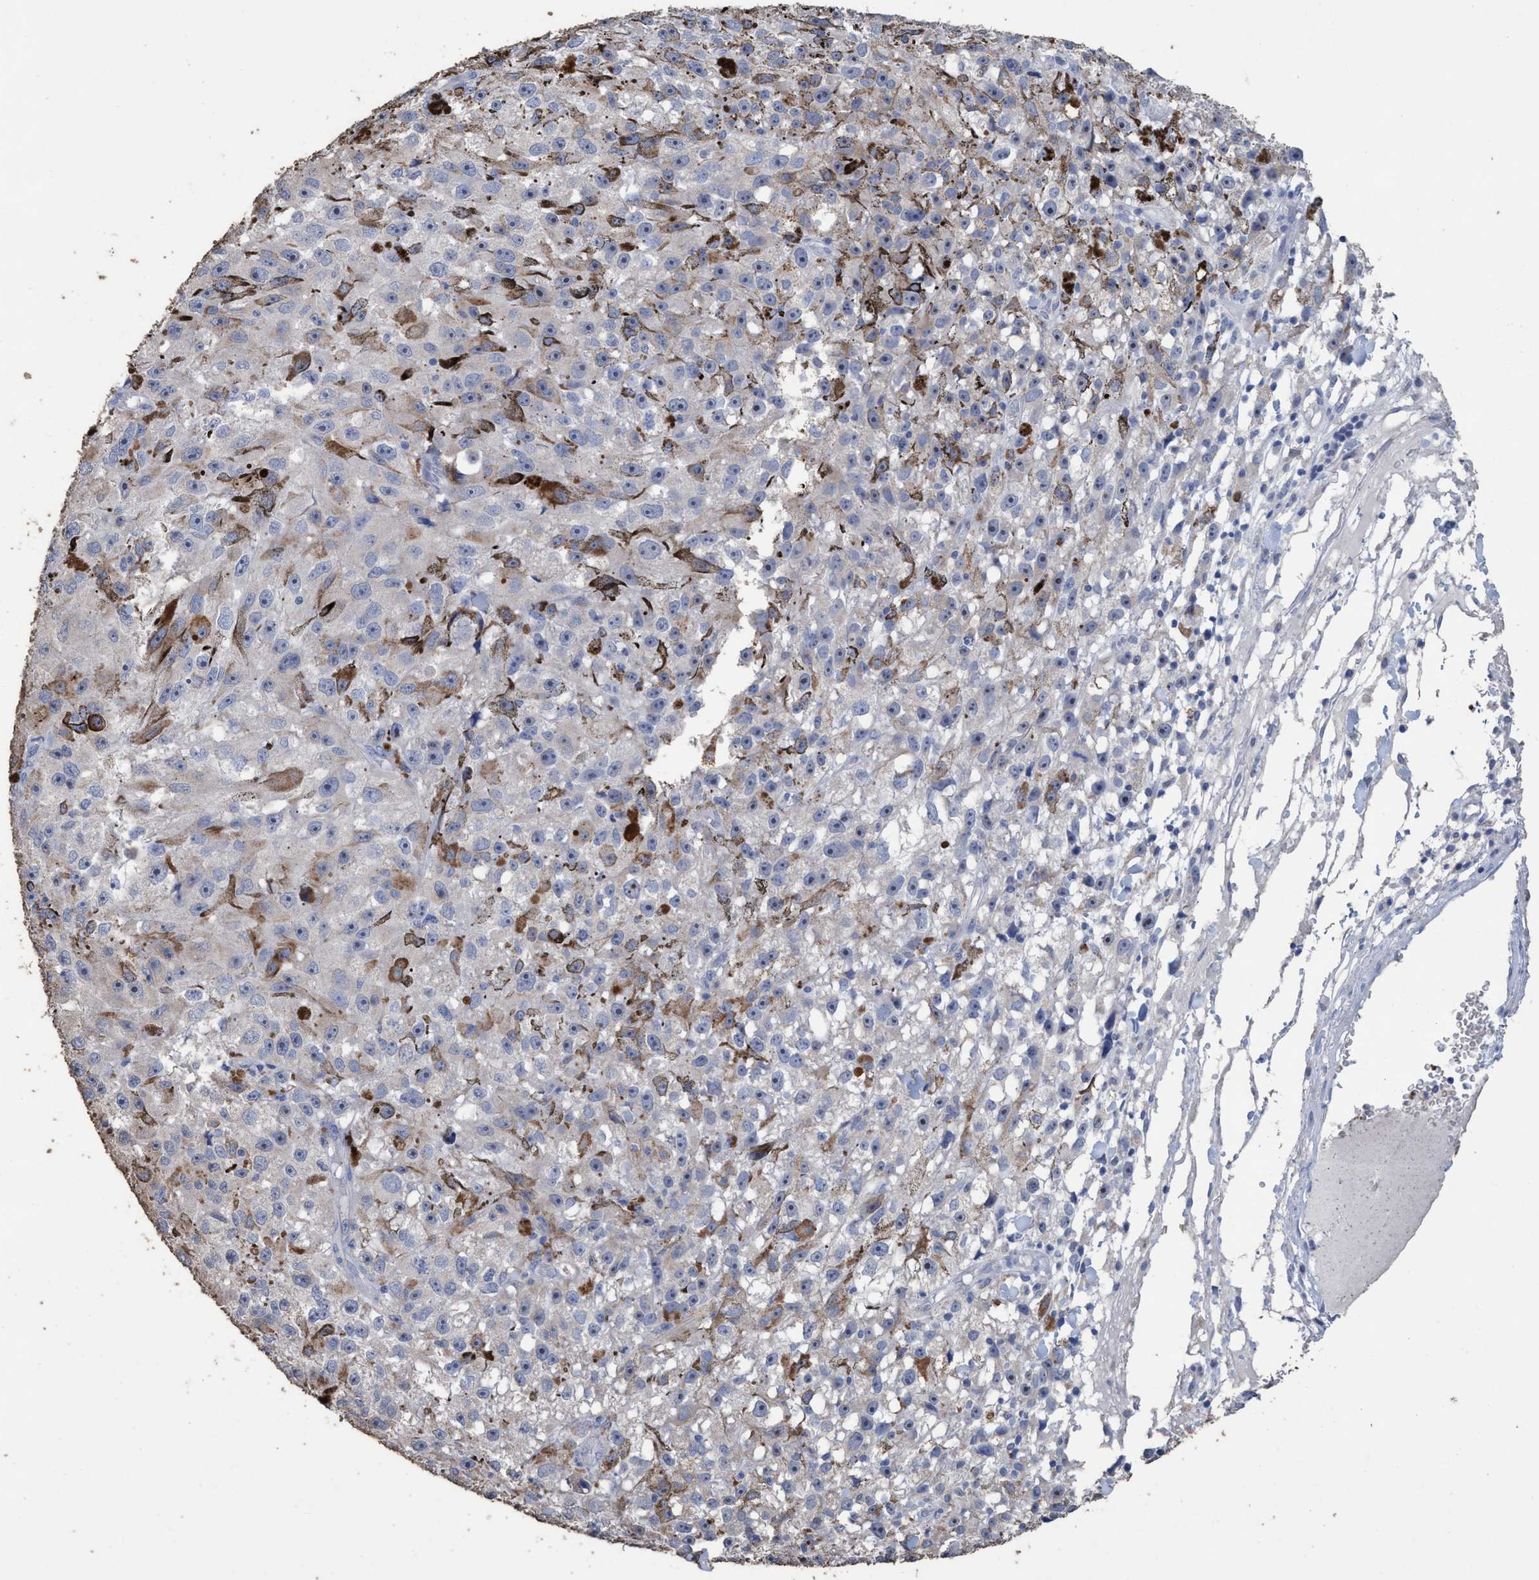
{"staining": {"intensity": "negative", "quantity": "none", "location": "none"}, "tissue": "melanoma", "cell_type": "Tumor cells", "image_type": "cancer", "snomed": [{"axis": "morphology", "description": "Malignant melanoma, NOS"}, {"axis": "topography", "description": "Skin"}], "caption": "Immunohistochemical staining of human malignant melanoma displays no significant expression in tumor cells. Brightfield microscopy of IHC stained with DAB (brown) and hematoxylin (blue), captured at high magnification.", "gene": "RSAD1", "patient": {"sex": "female", "age": 104}}